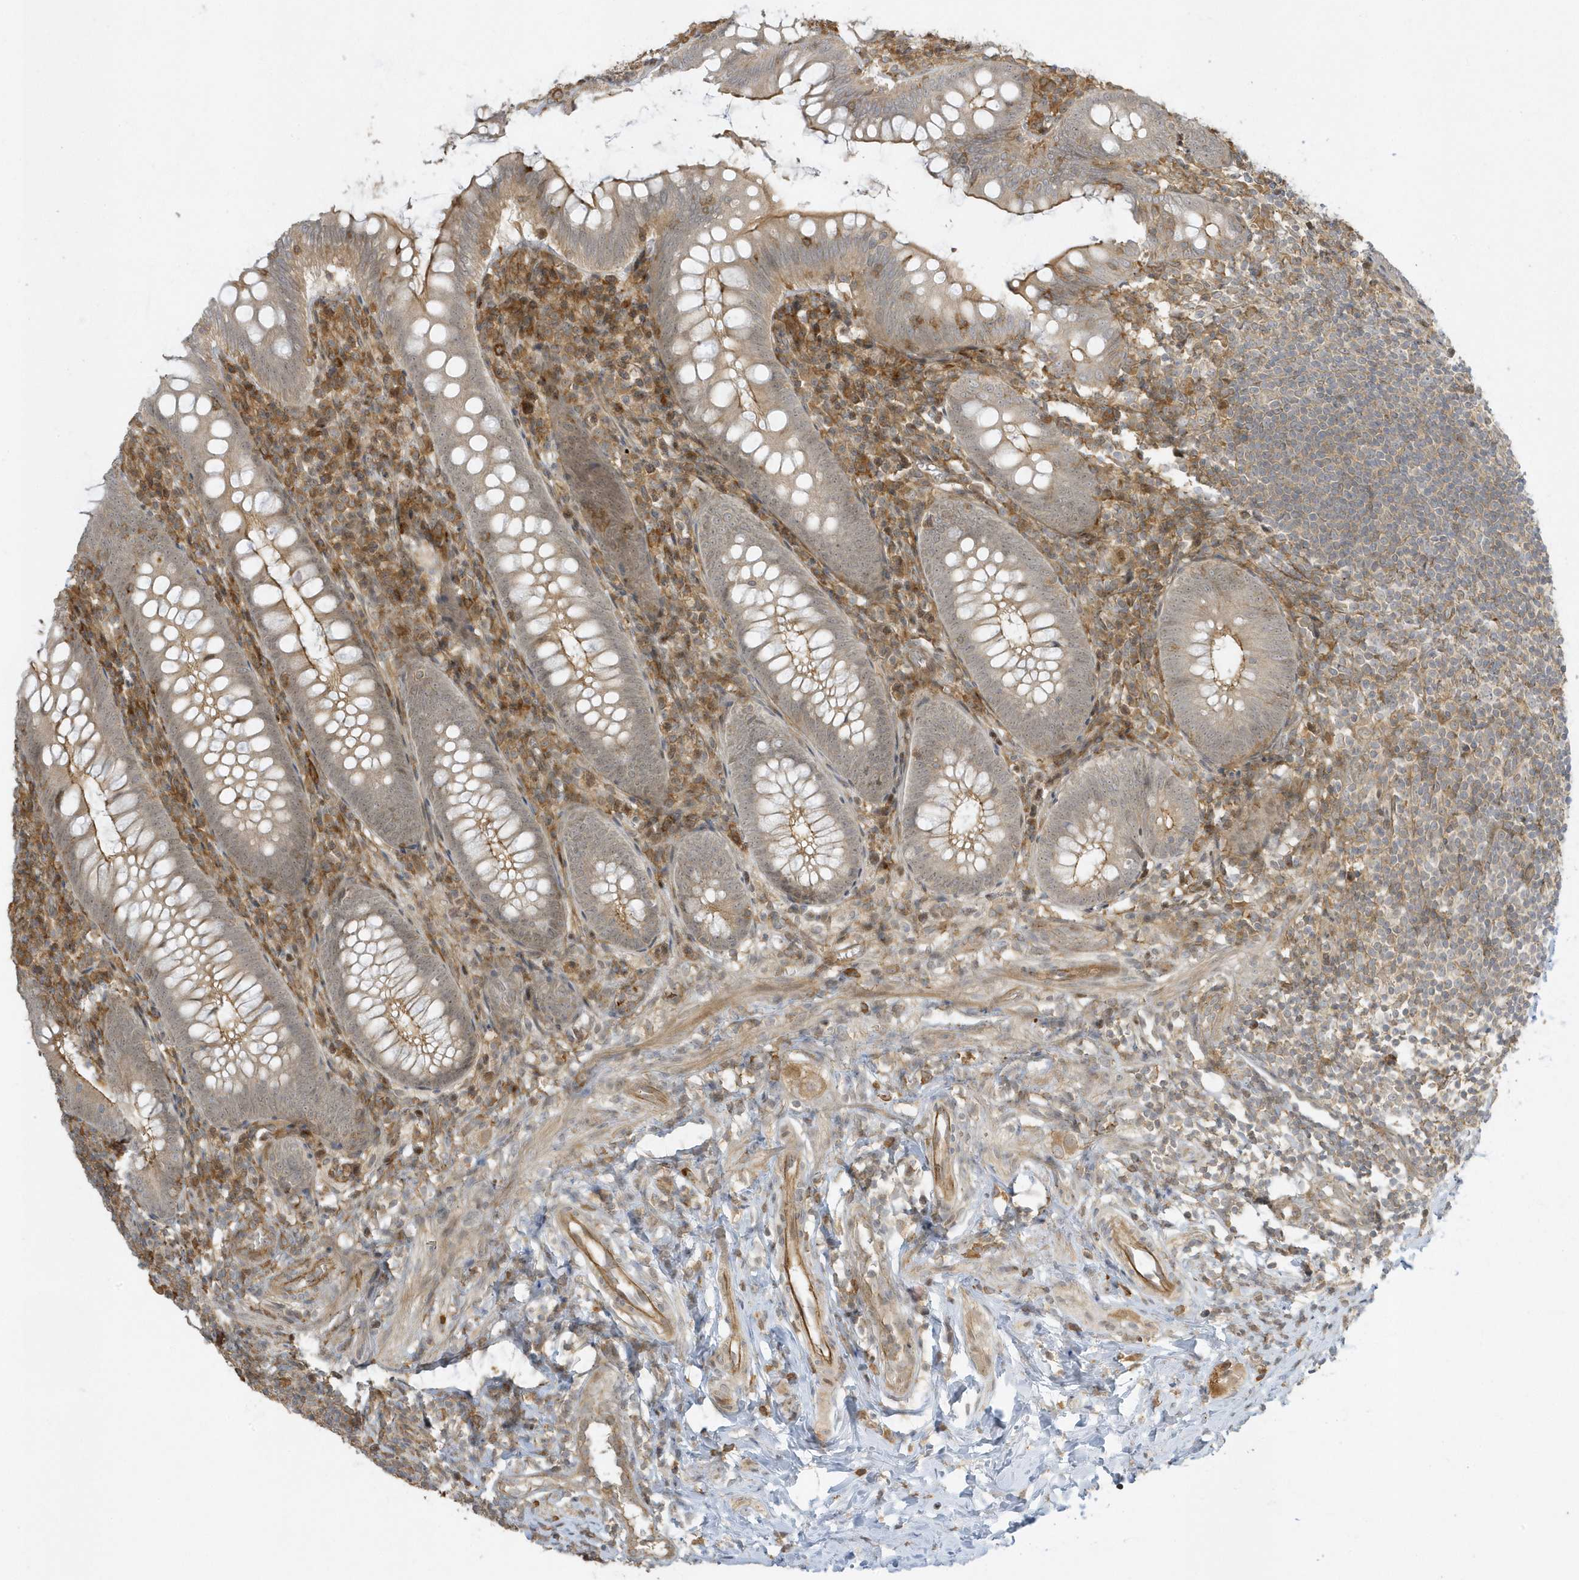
{"staining": {"intensity": "weak", "quantity": "<25%", "location": "cytoplasmic/membranous"}, "tissue": "appendix", "cell_type": "Glandular cells", "image_type": "normal", "snomed": [{"axis": "morphology", "description": "Normal tissue, NOS"}, {"axis": "topography", "description": "Appendix"}], "caption": "This is a histopathology image of IHC staining of unremarkable appendix, which shows no expression in glandular cells.", "gene": "ZBTB8A", "patient": {"sex": "male", "age": 14}}